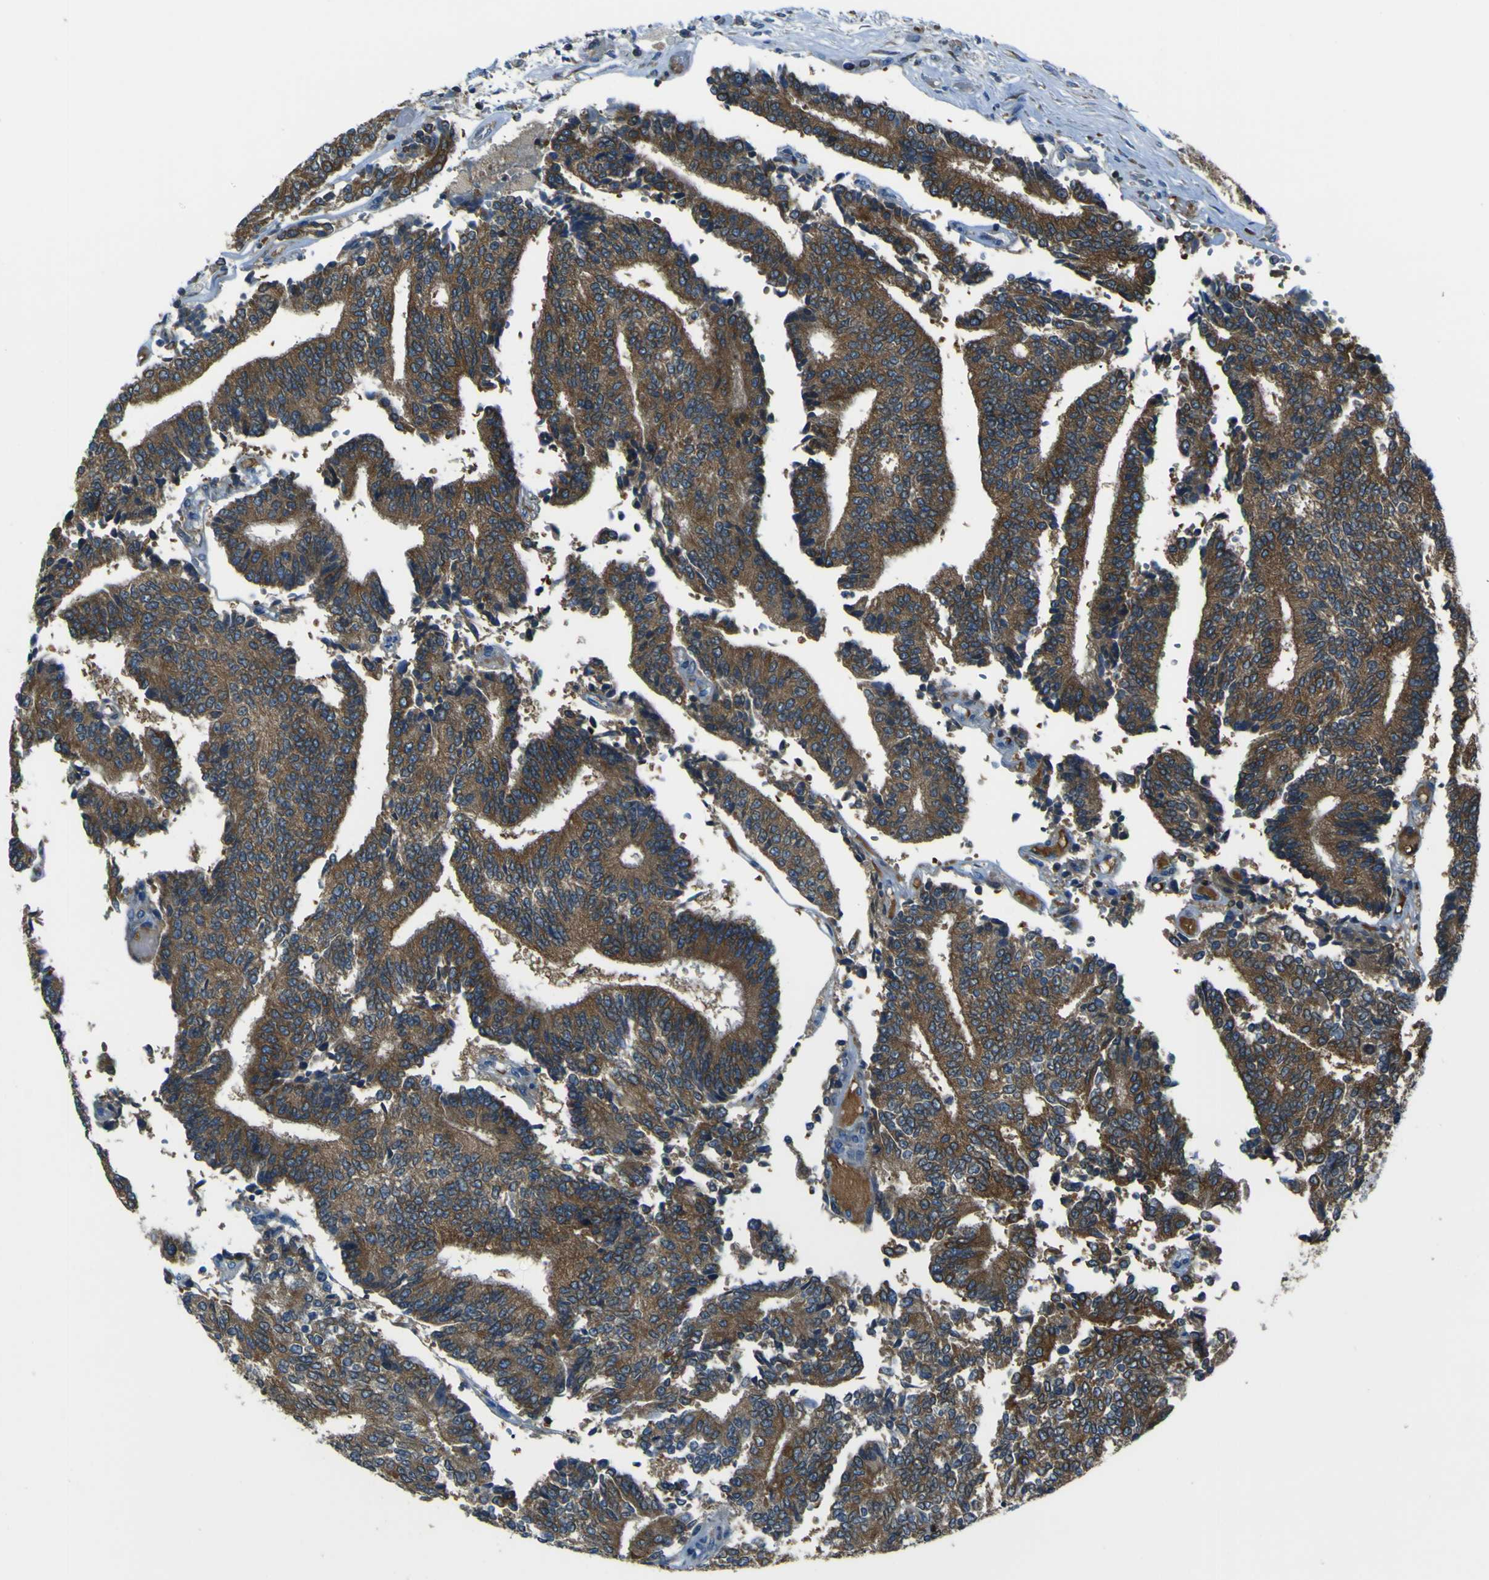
{"staining": {"intensity": "strong", "quantity": ">75%", "location": "cytoplasmic/membranous"}, "tissue": "prostate cancer", "cell_type": "Tumor cells", "image_type": "cancer", "snomed": [{"axis": "morphology", "description": "Normal tissue, NOS"}, {"axis": "morphology", "description": "Adenocarcinoma, High grade"}, {"axis": "topography", "description": "Prostate"}, {"axis": "topography", "description": "Seminal veicle"}], "caption": "Tumor cells display high levels of strong cytoplasmic/membranous expression in approximately >75% of cells in prostate cancer. (brown staining indicates protein expression, while blue staining denotes nuclei).", "gene": "STIM1", "patient": {"sex": "male", "age": 55}}